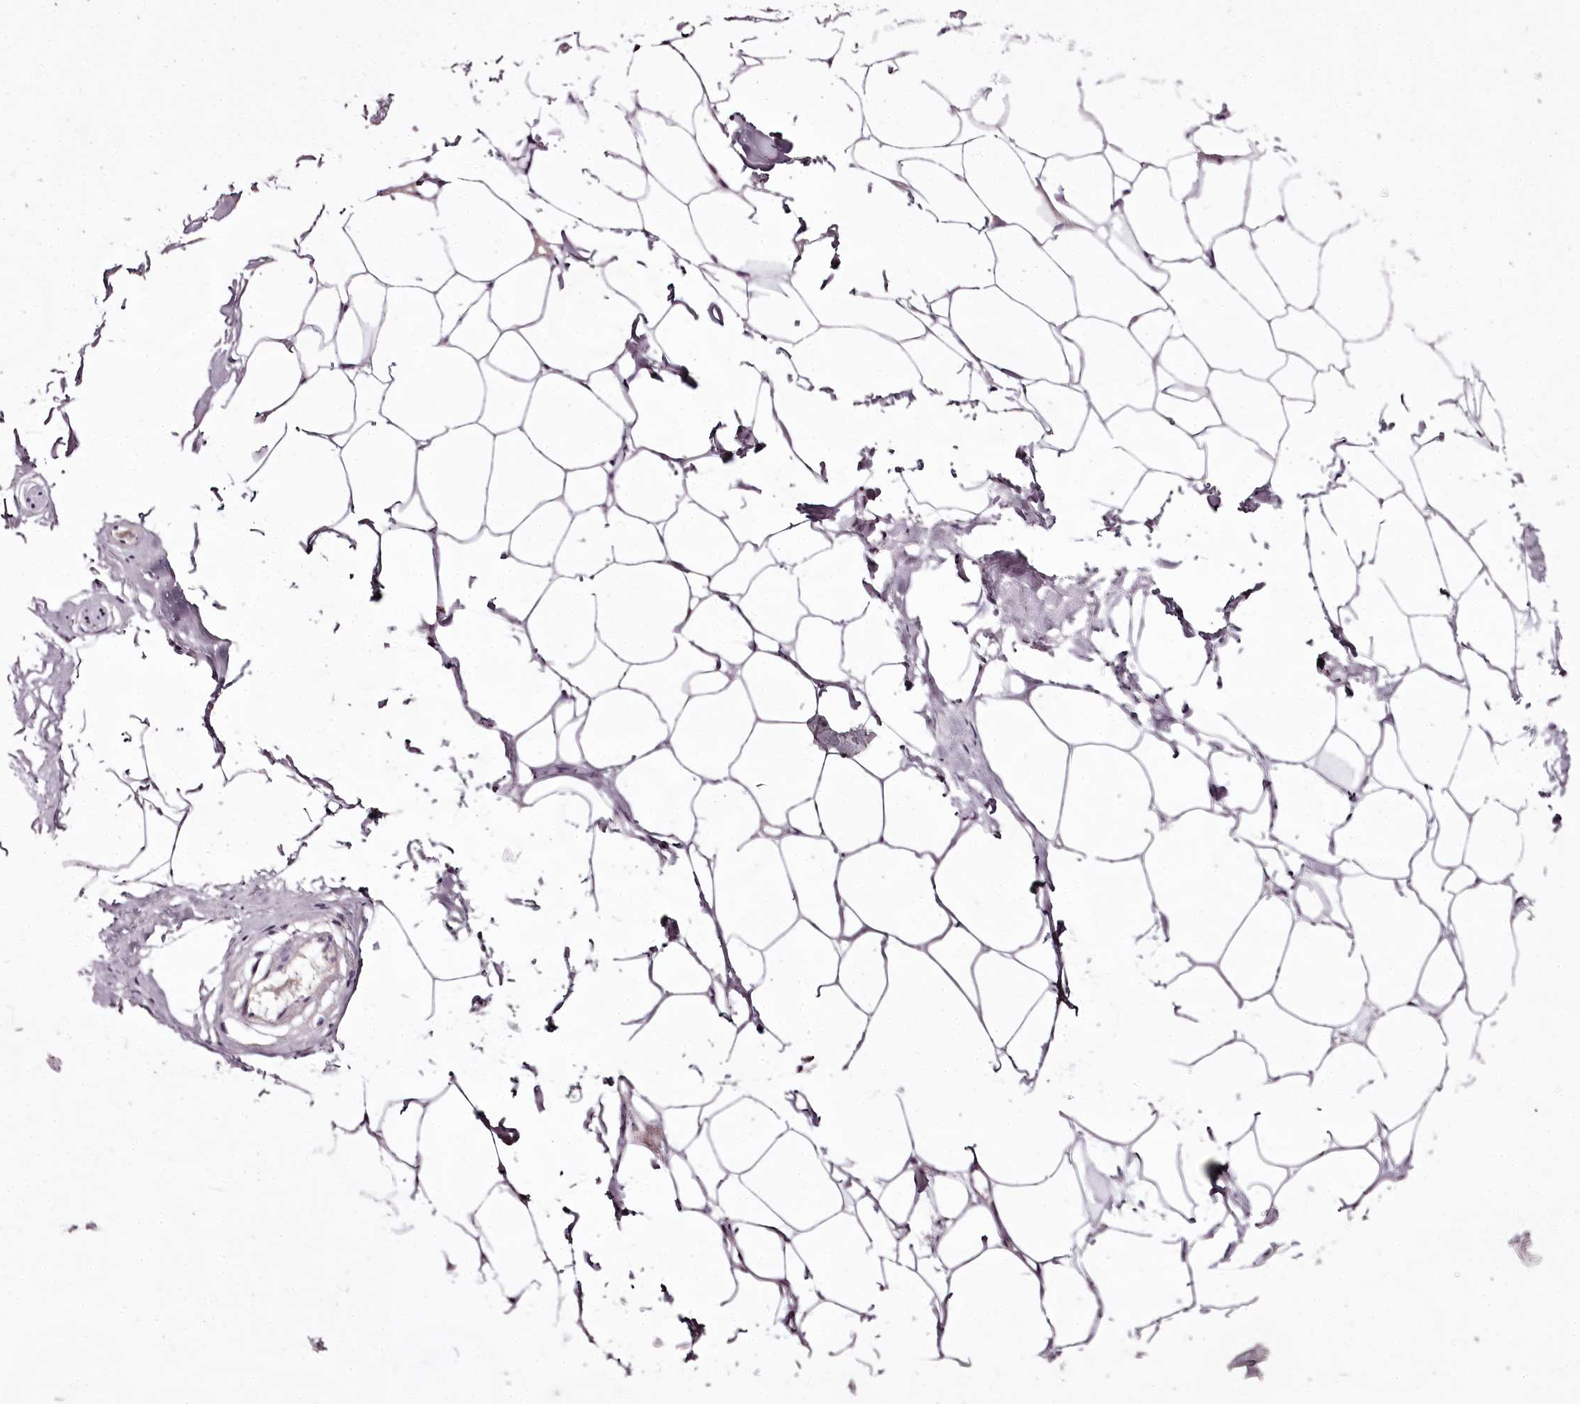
{"staining": {"intensity": "negative", "quantity": "none", "location": "none"}, "tissue": "adipose tissue", "cell_type": "Adipocytes", "image_type": "normal", "snomed": [{"axis": "morphology", "description": "Normal tissue, NOS"}, {"axis": "morphology", "description": "Adenocarcinoma, Low grade"}, {"axis": "topography", "description": "Prostate"}, {"axis": "topography", "description": "Peripheral nerve tissue"}], "caption": "A high-resolution image shows immunohistochemistry (IHC) staining of unremarkable adipose tissue, which demonstrates no significant expression in adipocytes.", "gene": "C1orf56", "patient": {"sex": "male", "age": 63}}